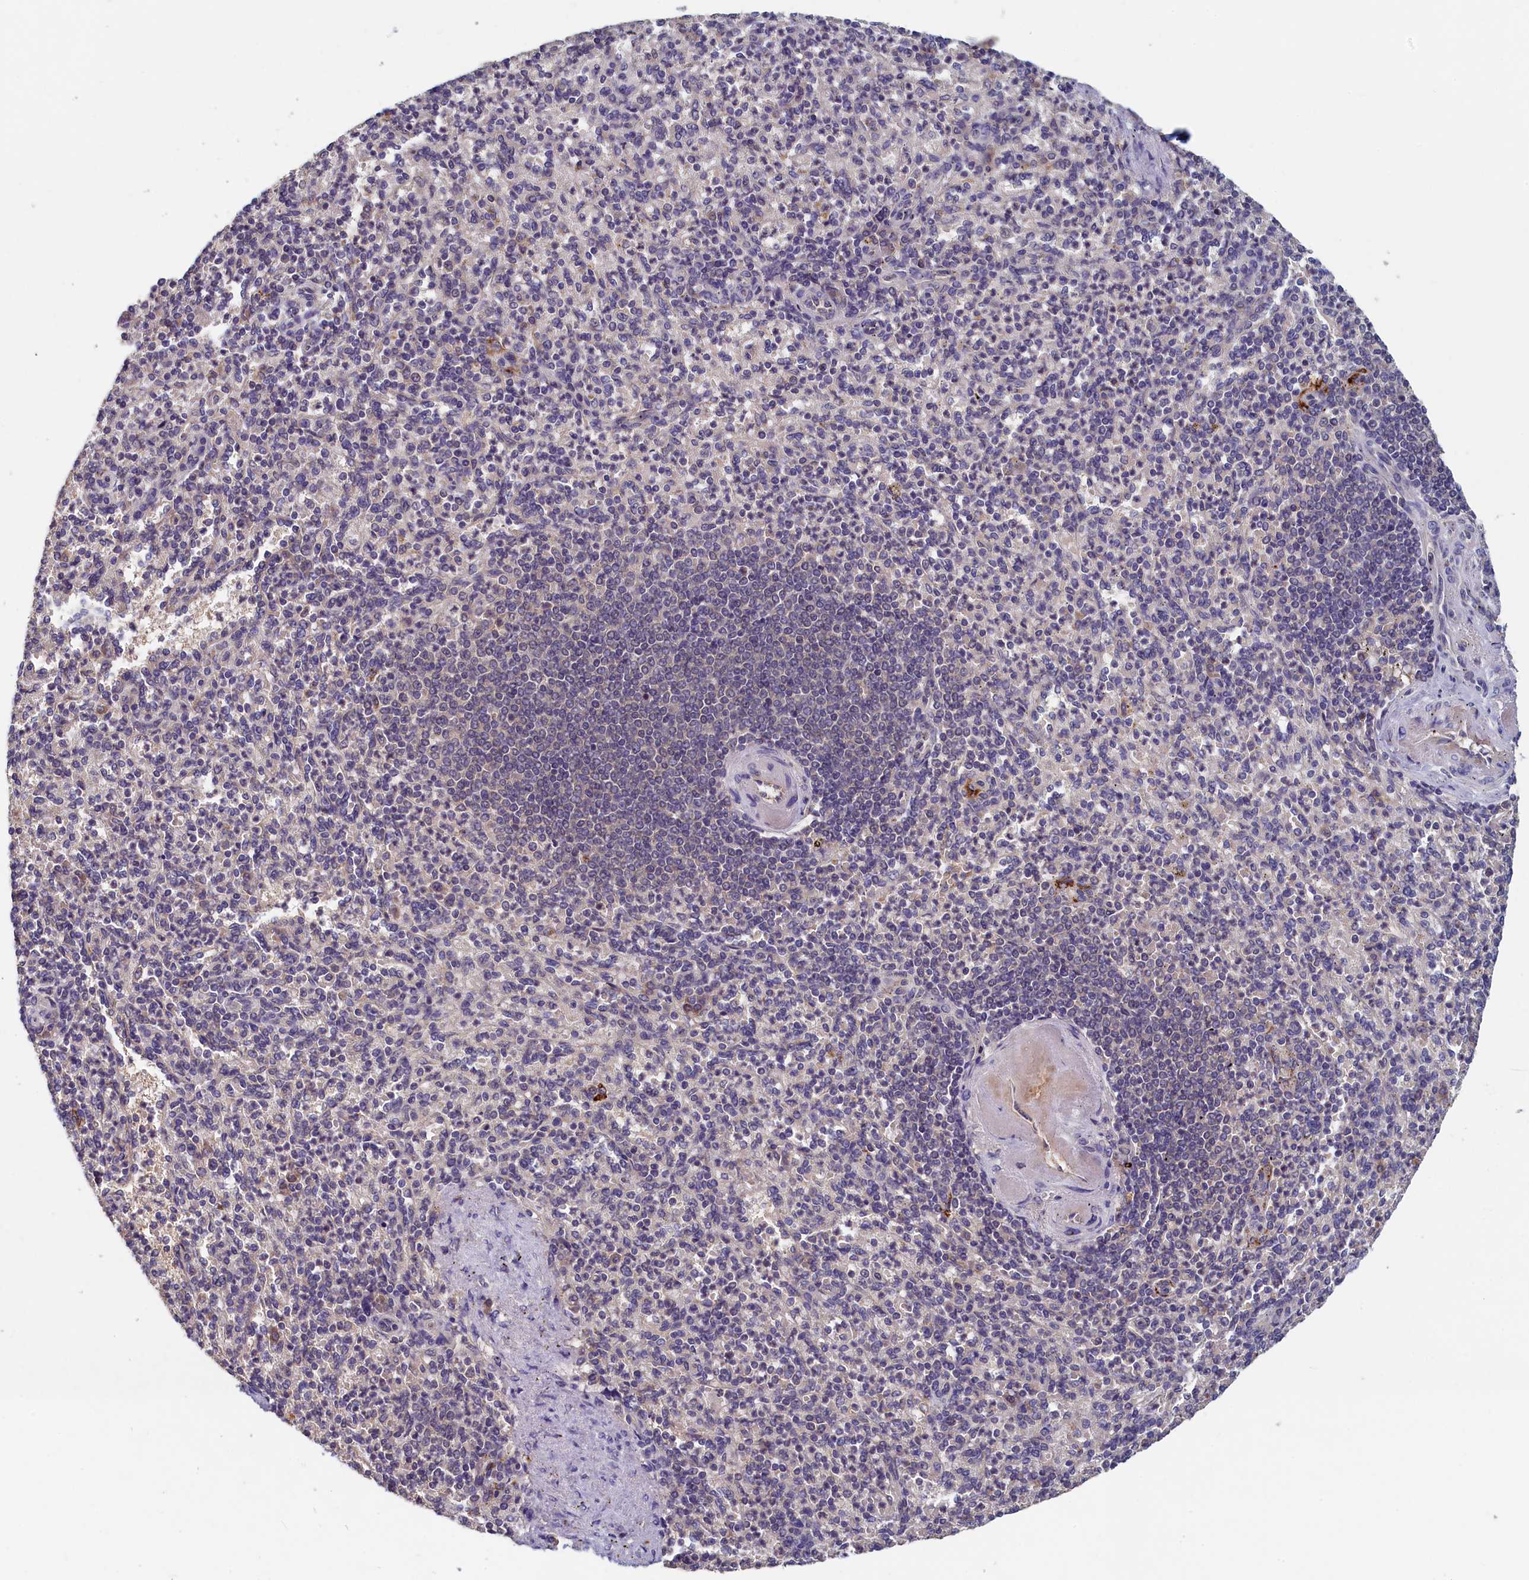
{"staining": {"intensity": "negative", "quantity": "none", "location": "none"}, "tissue": "spleen", "cell_type": "Cells in red pulp", "image_type": "normal", "snomed": [{"axis": "morphology", "description": "Normal tissue, NOS"}, {"axis": "topography", "description": "Spleen"}], "caption": "A high-resolution image shows immunohistochemistry (IHC) staining of benign spleen, which demonstrates no significant expression in cells in red pulp.", "gene": "NUBP2", "patient": {"sex": "female", "age": 74}}